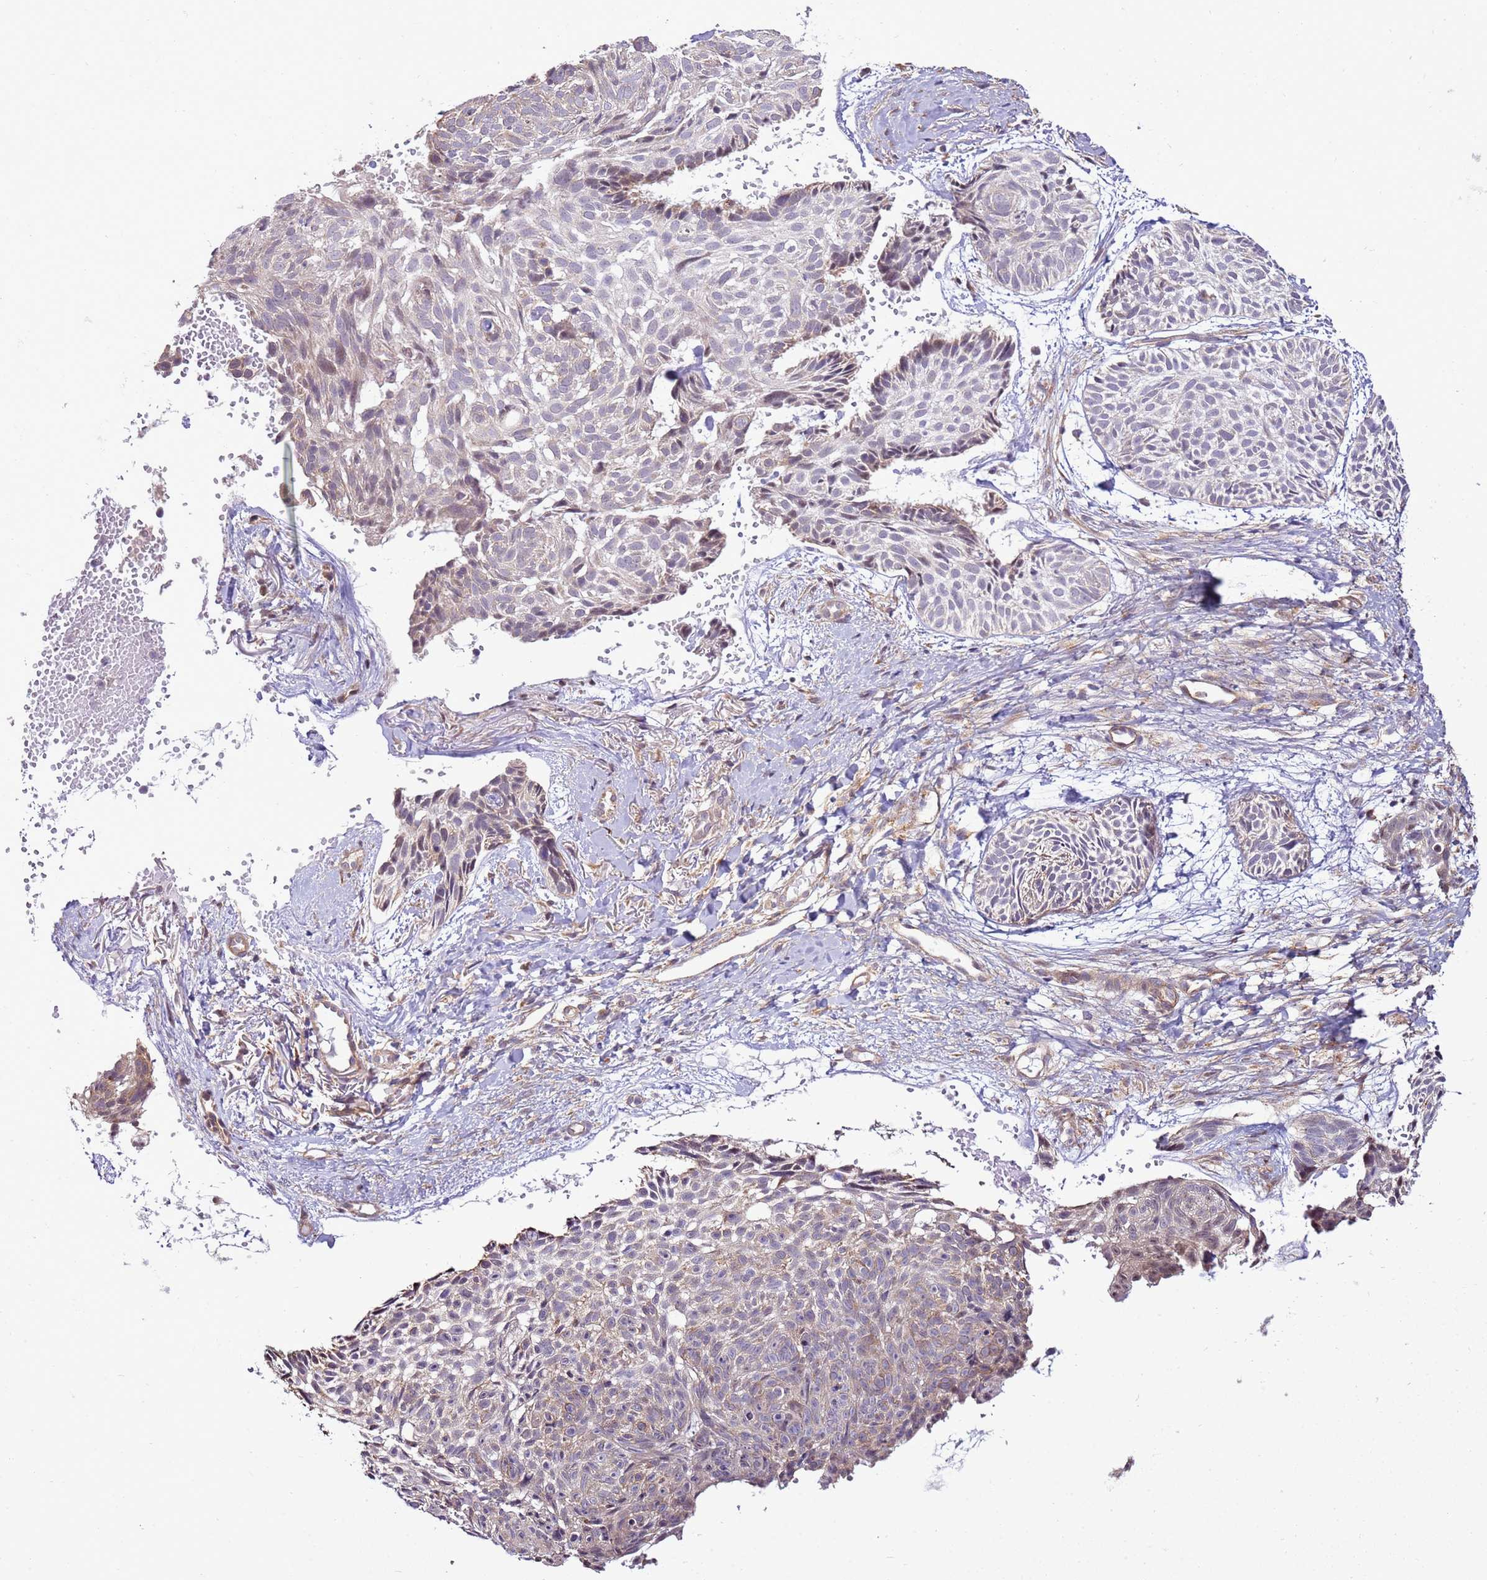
{"staining": {"intensity": "negative", "quantity": "none", "location": "none"}, "tissue": "skin cancer", "cell_type": "Tumor cells", "image_type": "cancer", "snomed": [{"axis": "morphology", "description": "Normal tissue, NOS"}, {"axis": "morphology", "description": "Basal cell carcinoma"}, {"axis": "topography", "description": "Skin"}], "caption": "Human skin cancer (basal cell carcinoma) stained for a protein using immunohistochemistry exhibits no expression in tumor cells.", "gene": "SCARA3", "patient": {"sex": "male", "age": 66}}